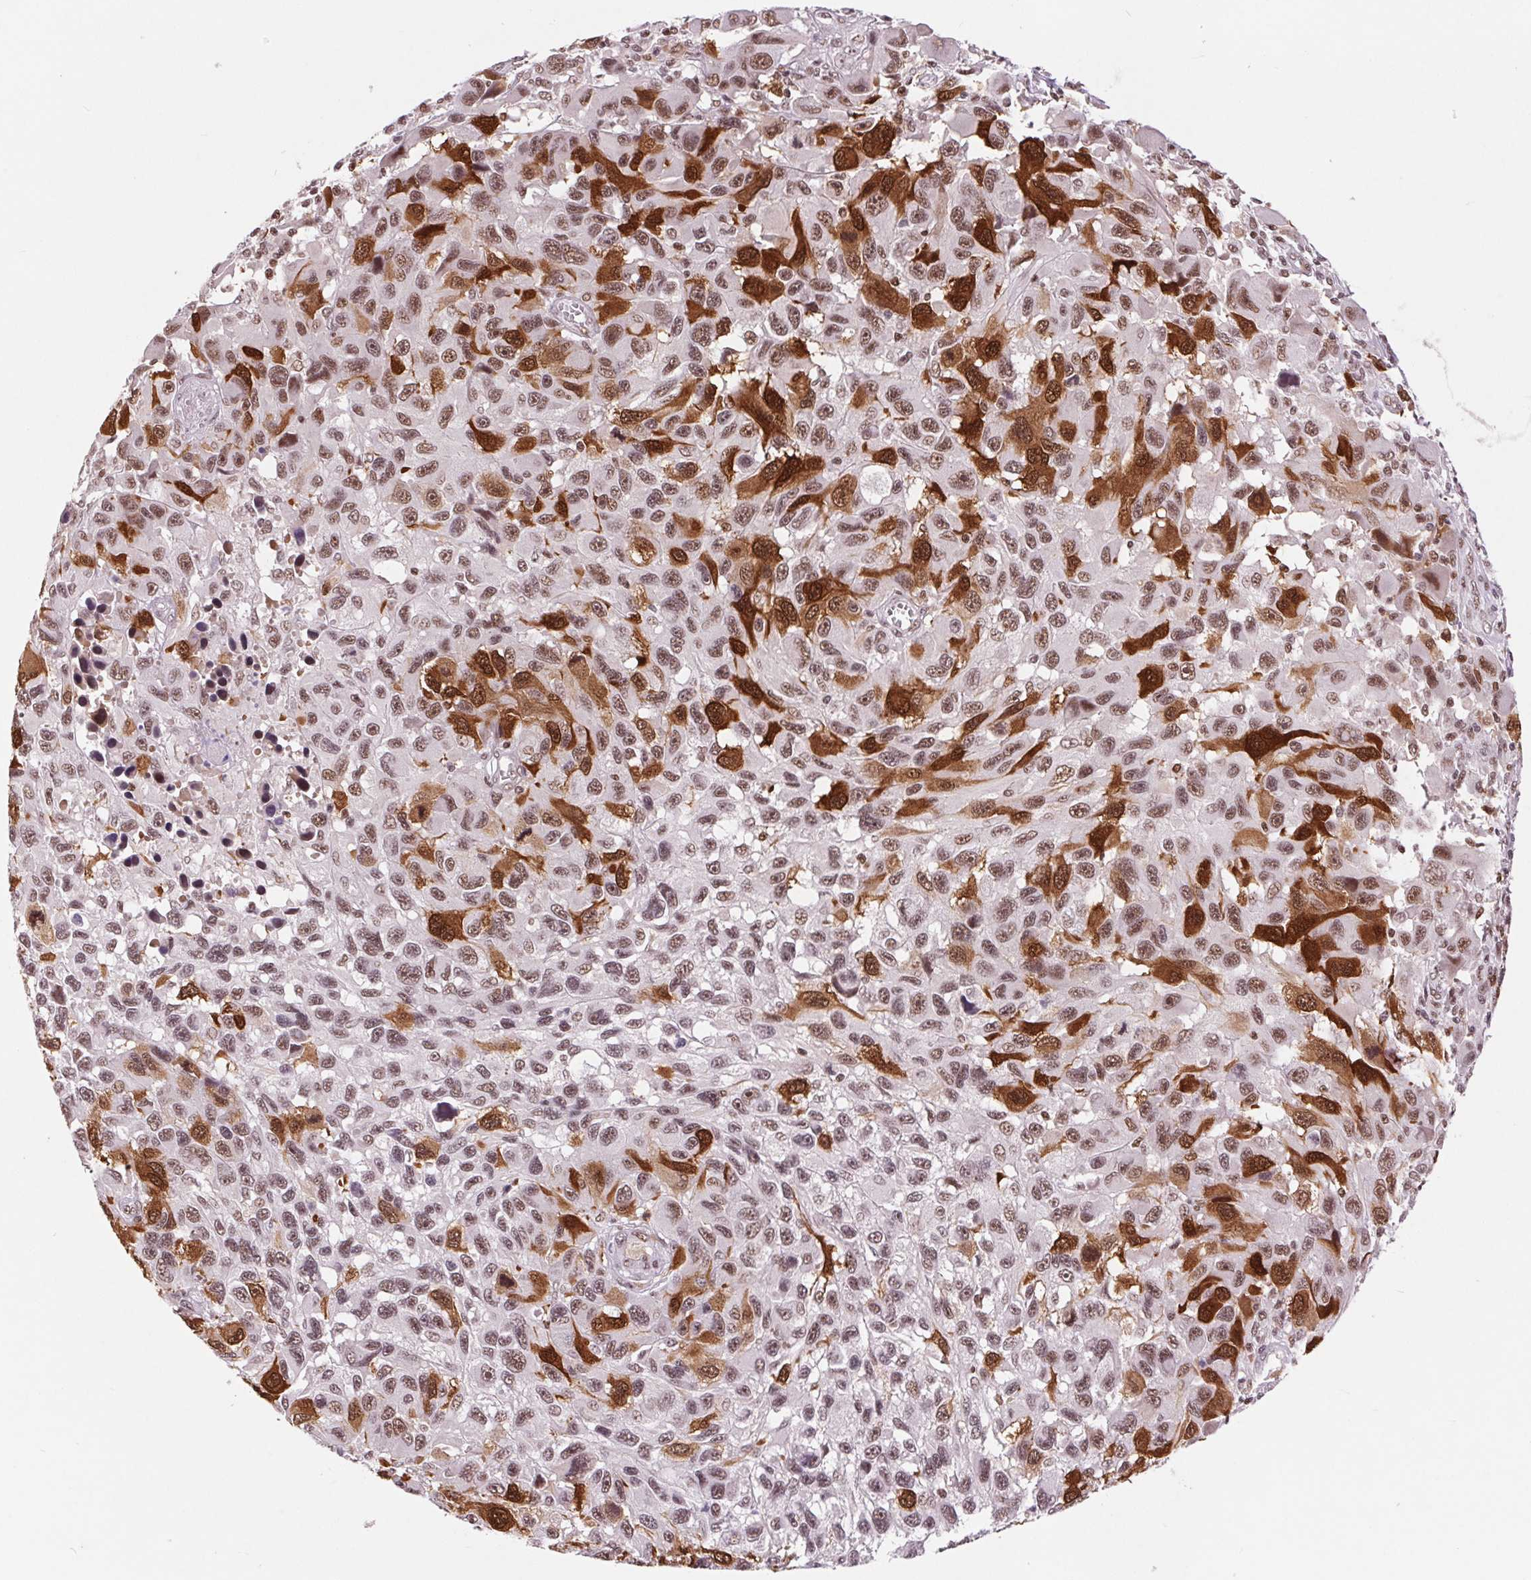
{"staining": {"intensity": "strong", "quantity": "25%-75%", "location": "cytoplasmic/membranous,nuclear"}, "tissue": "melanoma", "cell_type": "Tumor cells", "image_type": "cancer", "snomed": [{"axis": "morphology", "description": "Malignant melanoma, NOS"}, {"axis": "topography", "description": "Skin"}], "caption": "A photomicrograph of human melanoma stained for a protein displays strong cytoplasmic/membranous and nuclear brown staining in tumor cells.", "gene": "CD2BP2", "patient": {"sex": "male", "age": 53}}